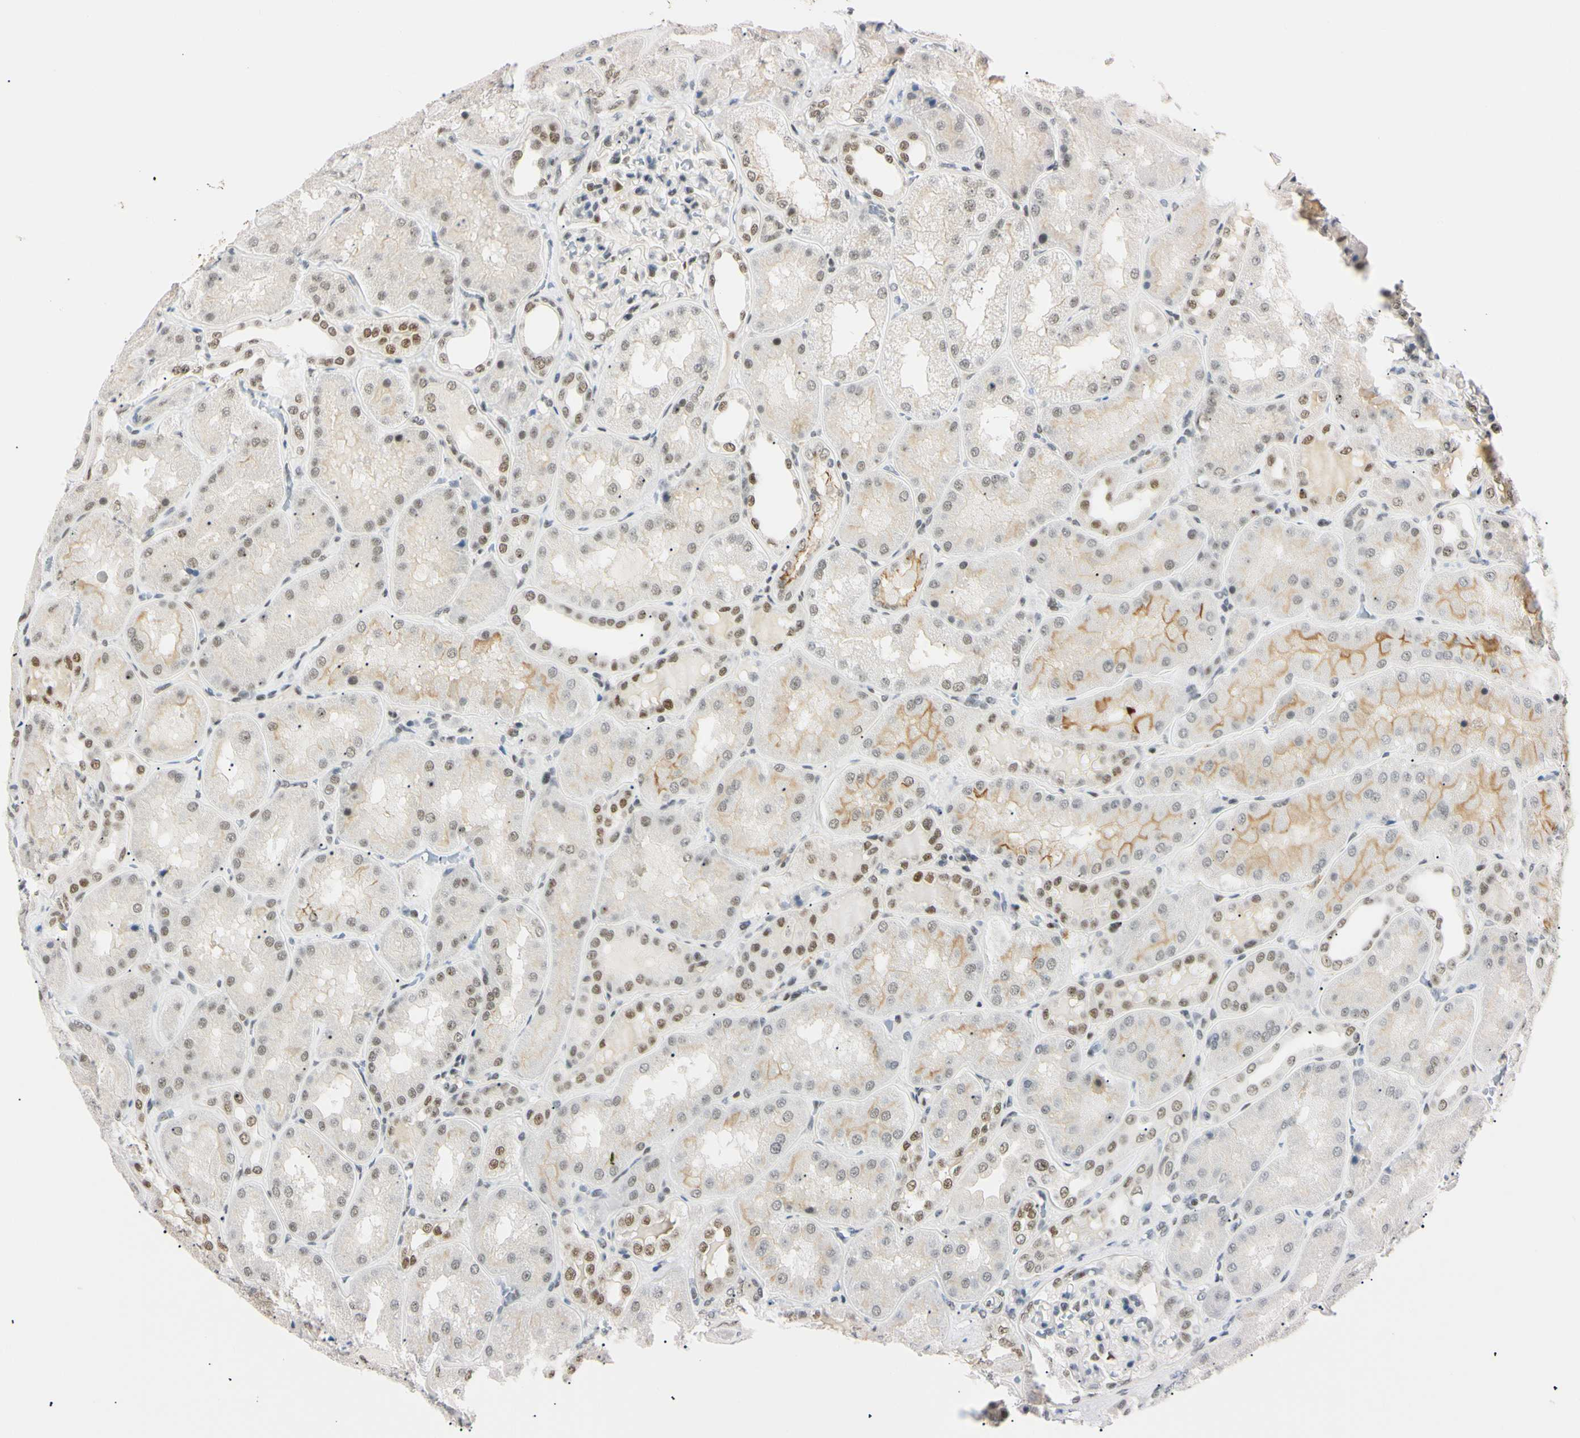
{"staining": {"intensity": "moderate", "quantity": "25%-75%", "location": "nuclear"}, "tissue": "kidney", "cell_type": "Cells in glomeruli", "image_type": "normal", "snomed": [{"axis": "morphology", "description": "Normal tissue, NOS"}, {"axis": "topography", "description": "Kidney"}], "caption": "A medium amount of moderate nuclear expression is present in approximately 25%-75% of cells in glomeruli in unremarkable kidney. (Stains: DAB in brown, nuclei in blue, Microscopy: brightfield microscopy at high magnification).", "gene": "ZNF134", "patient": {"sex": "female", "age": 56}}